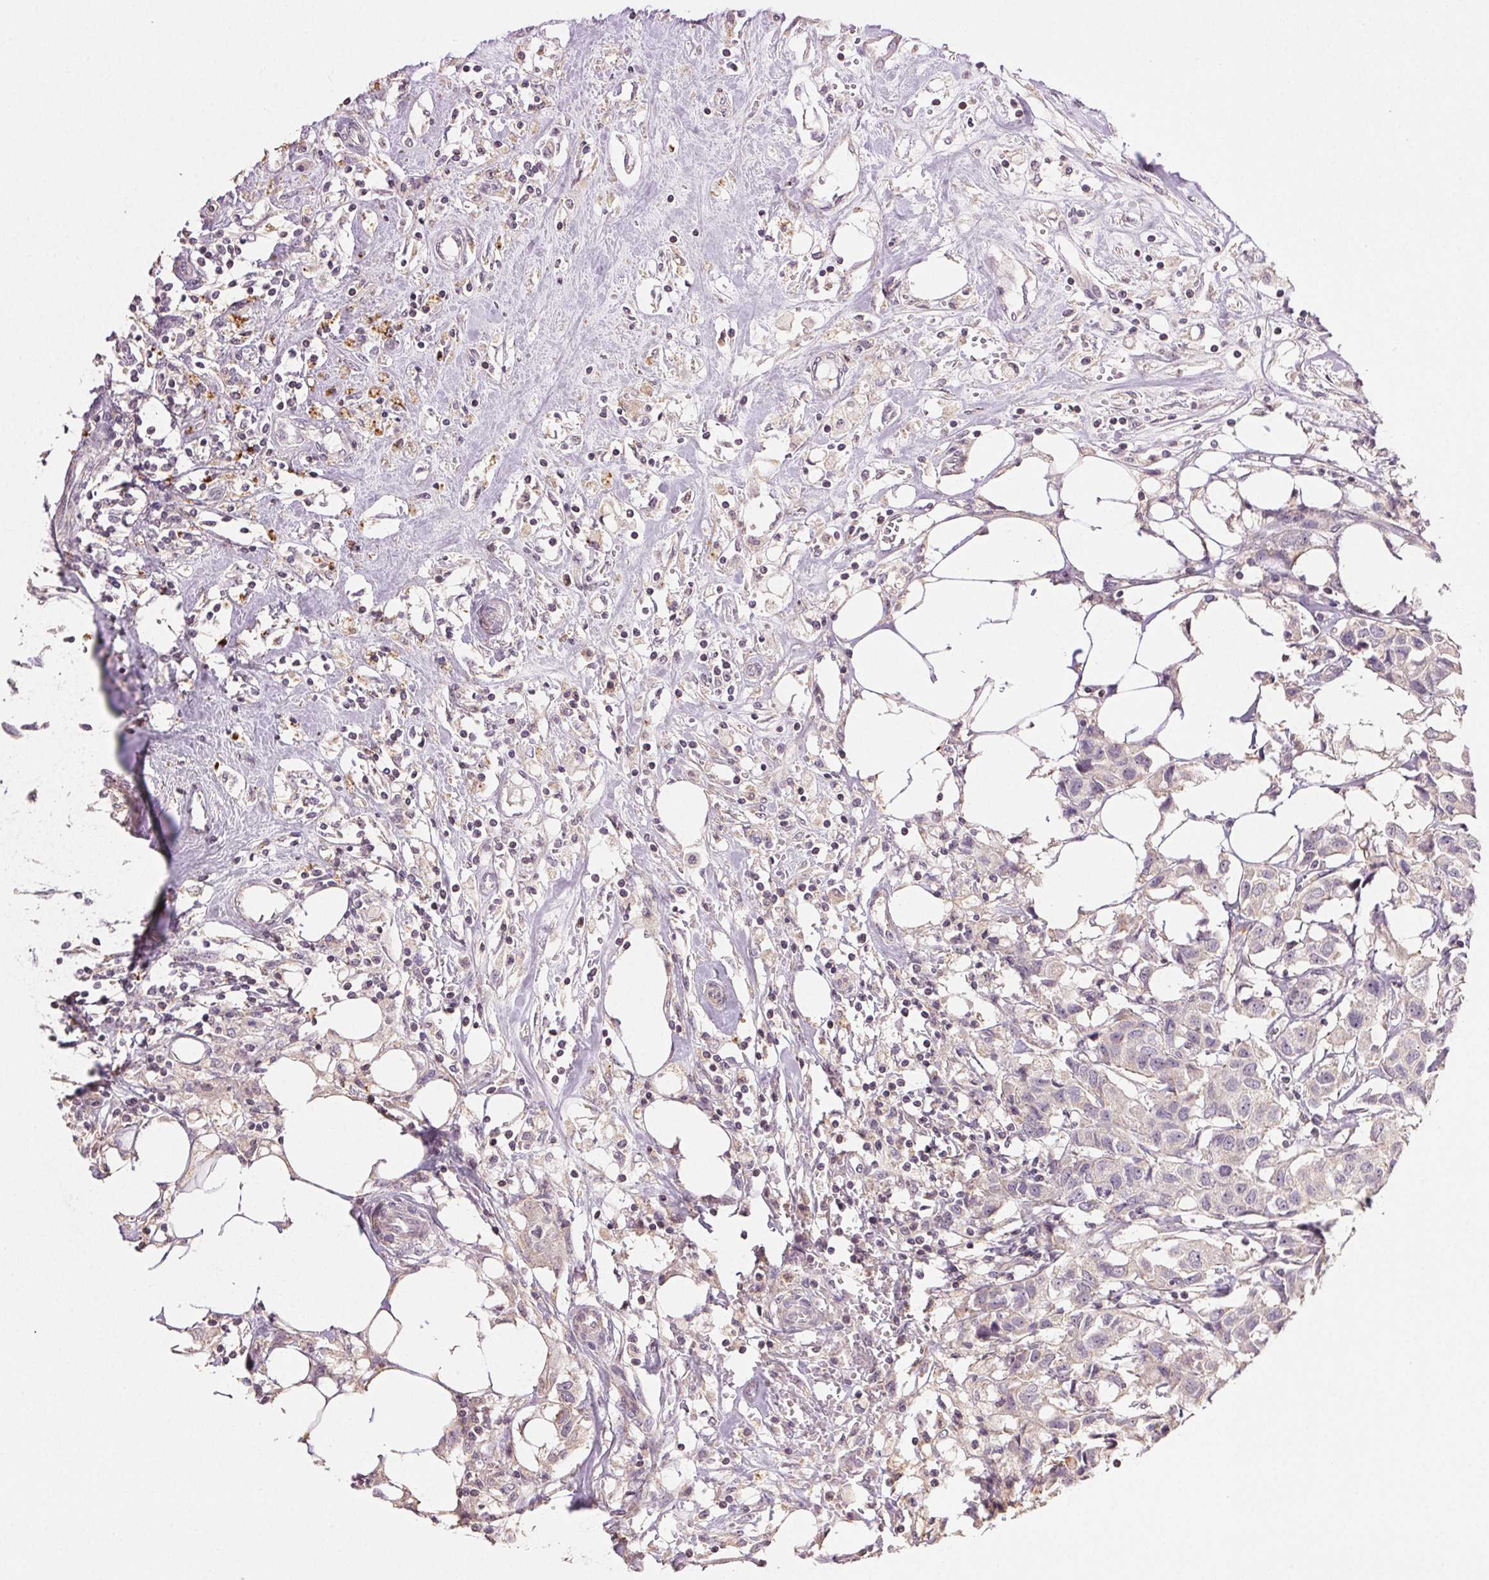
{"staining": {"intensity": "negative", "quantity": "none", "location": "none"}, "tissue": "breast cancer", "cell_type": "Tumor cells", "image_type": "cancer", "snomed": [{"axis": "morphology", "description": "Duct carcinoma"}, {"axis": "topography", "description": "Breast"}], "caption": "Histopathology image shows no protein expression in tumor cells of infiltrating ductal carcinoma (breast) tissue.", "gene": "TMEM253", "patient": {"sex": "female", "age": 80}}